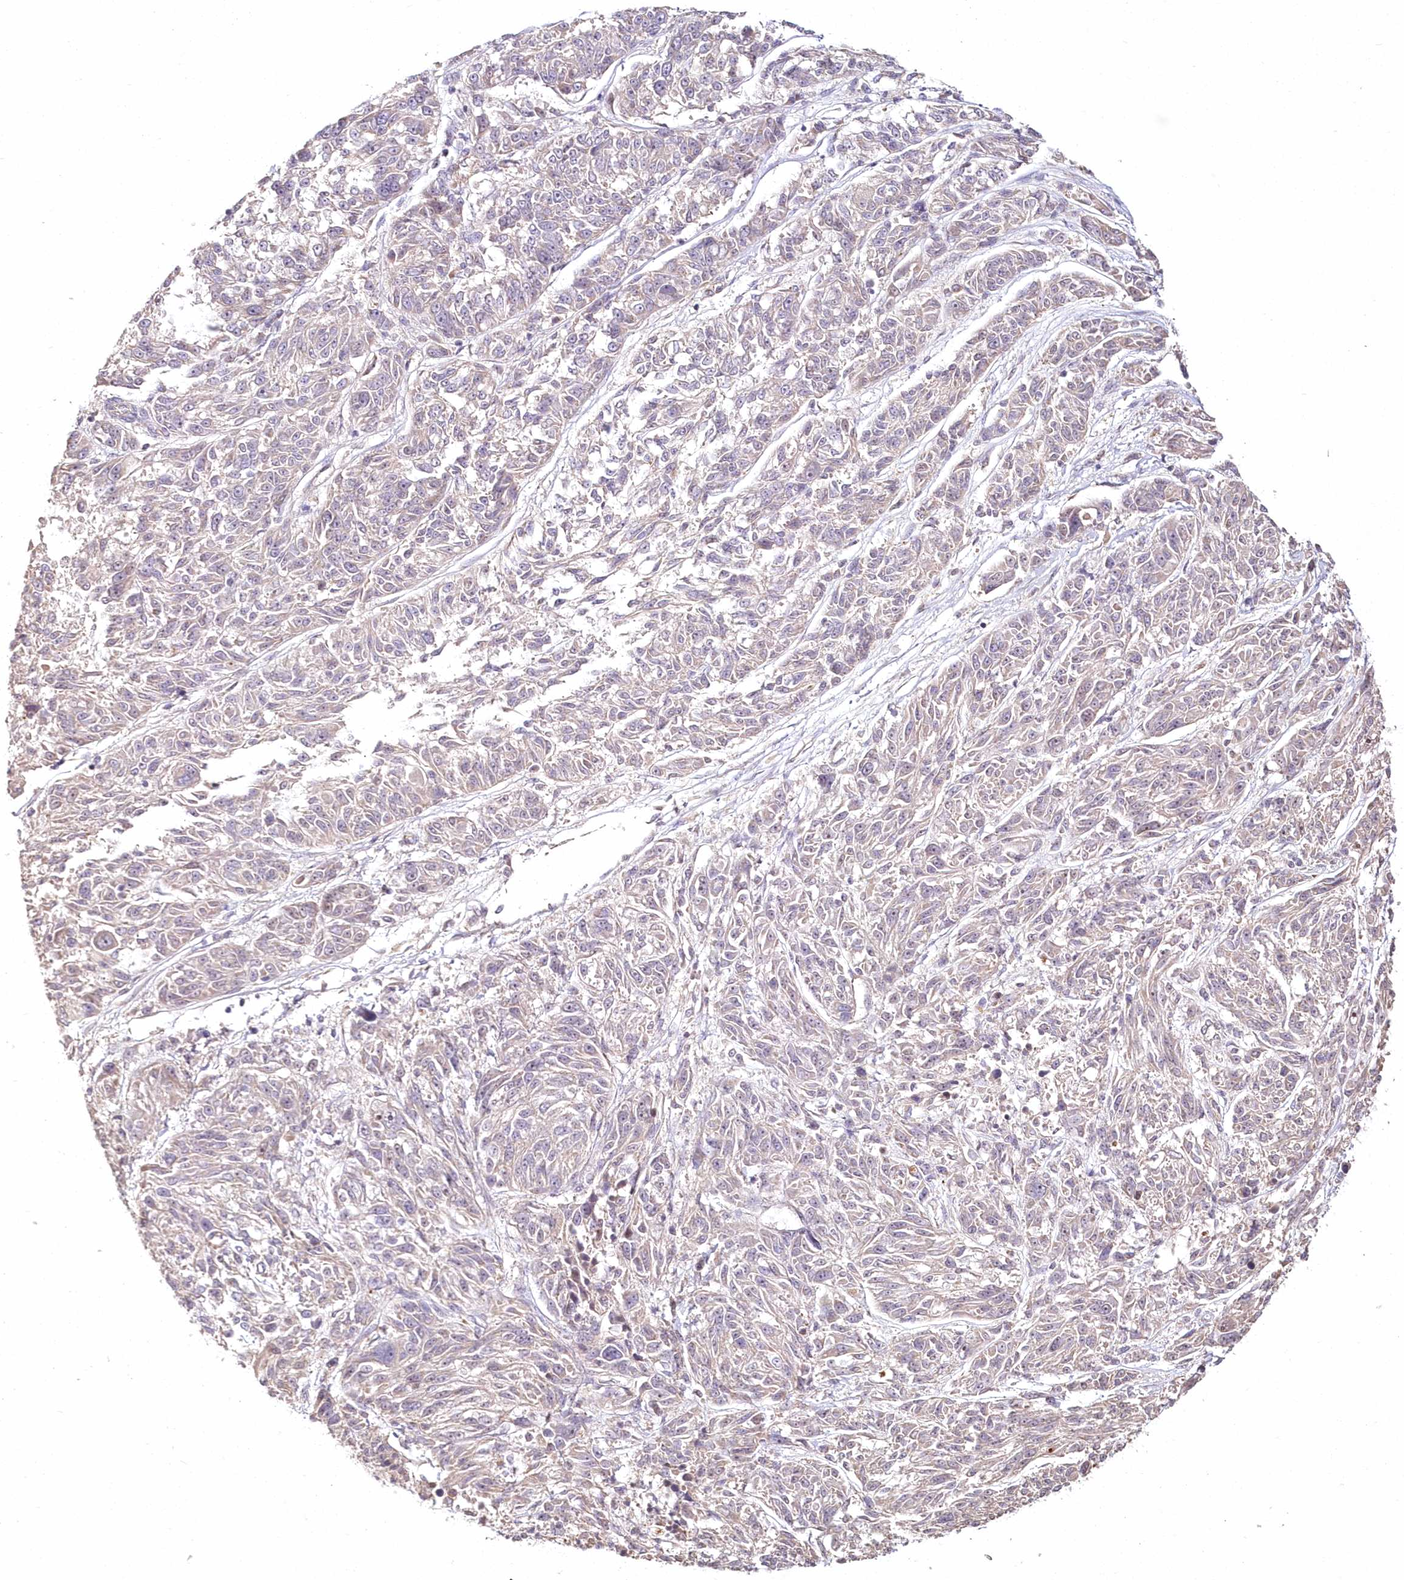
{"staining": {"intensity": "weak", "quantity": "<25%", "location": "cytoplasmic/membranous"}, "tissue": "melanoma", "cell_type": "Tumor cells", "image_type": "cancer", "snomed": [{"axis": "morphology", "description": "Malignant melanoma, NOS"}, {"axis": "topography", "description": "Skin"}], "caption": "A photomicrograph of melanoma stained for a protein reveals no brown staining in tumor cells.", "gene": "HYCC2", "patient": {"sex": "male", "age": 53}}